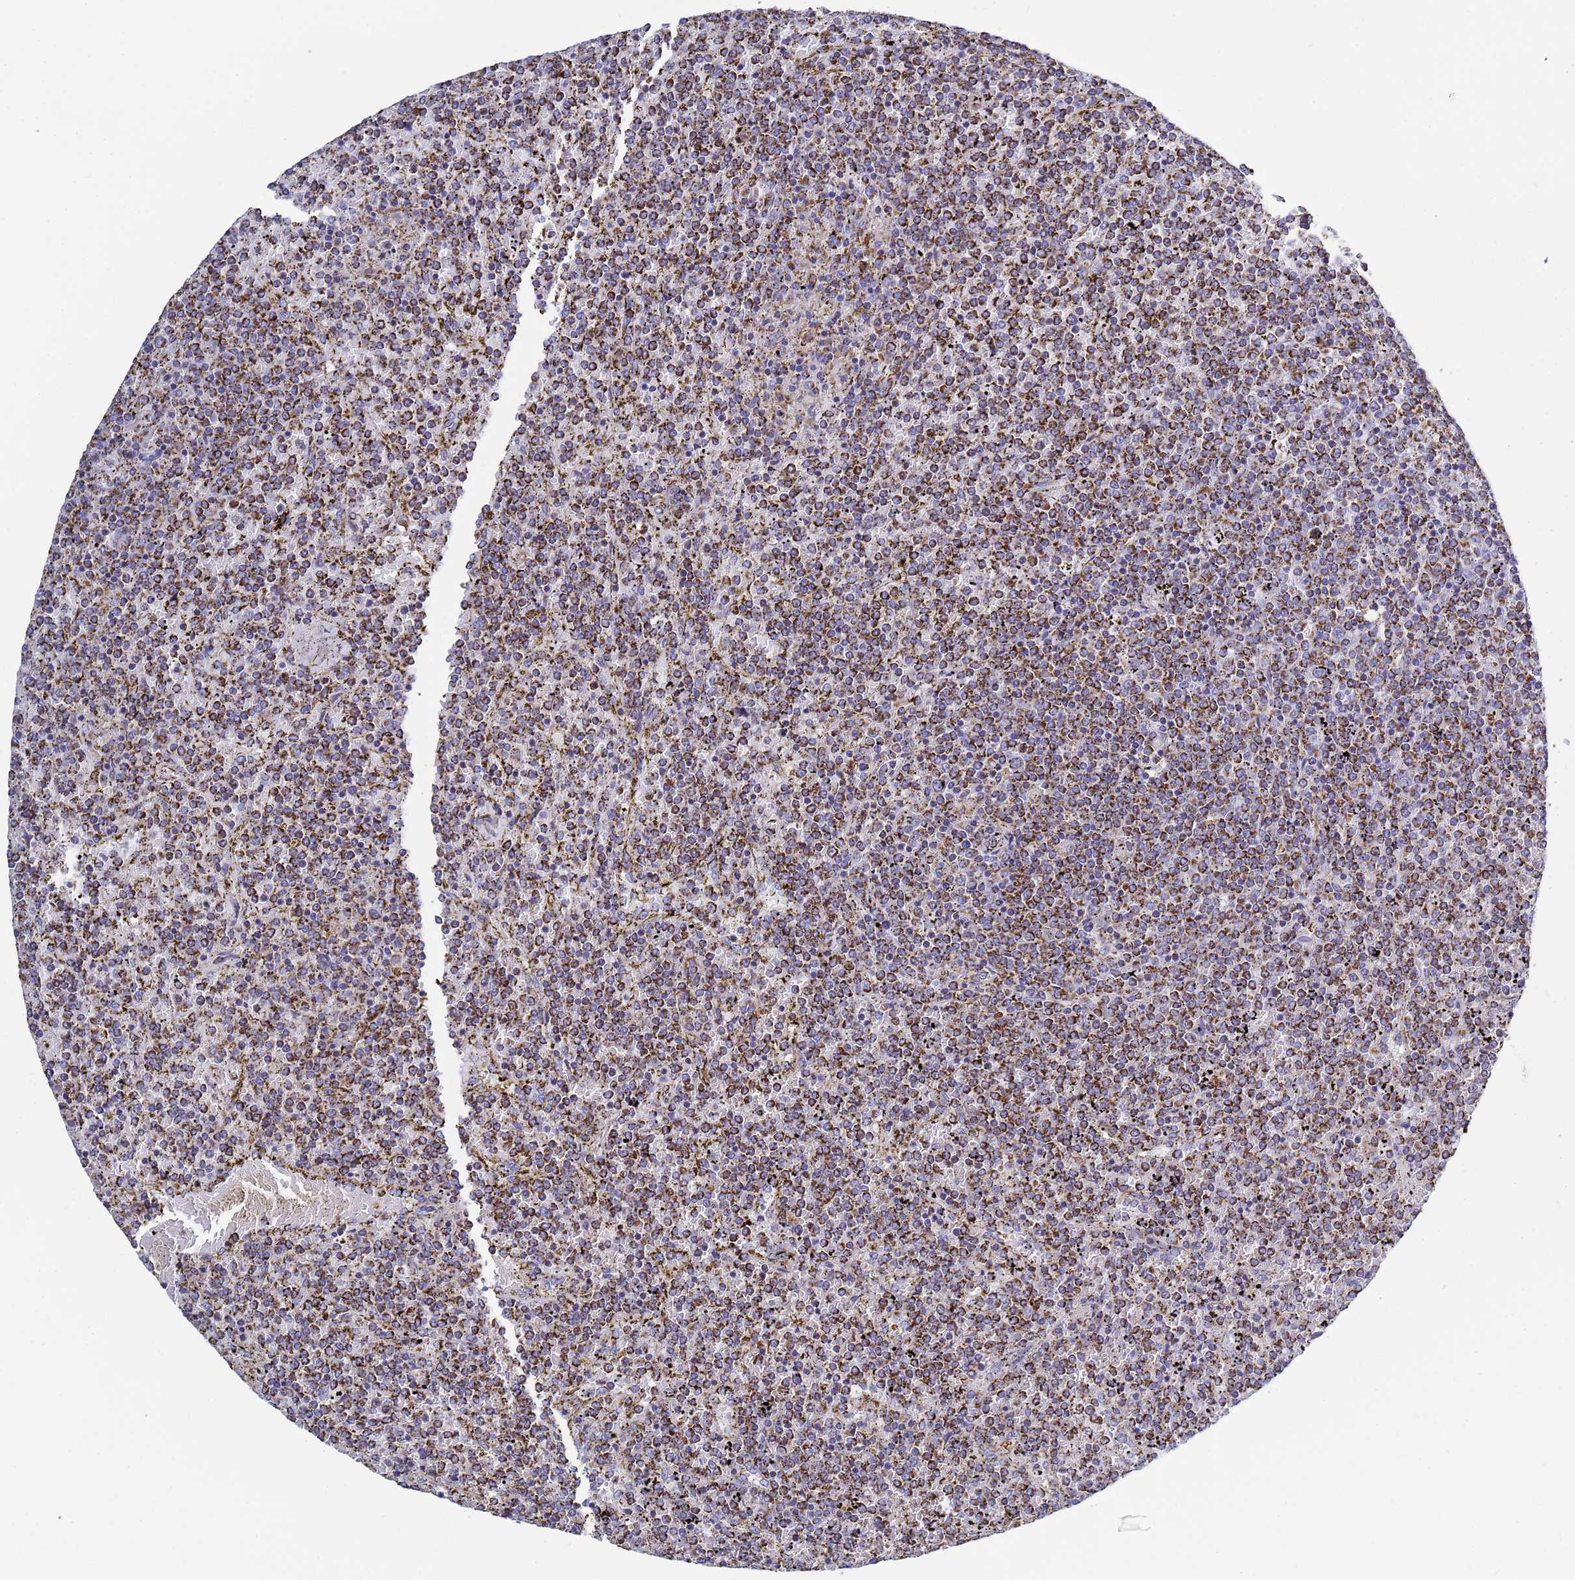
{"staining": {"intensity": "strong", "quantity": ">75%", "location": "cytoplasmic/membranous"}, "tissue": "lymphoma", "cell_type": "Tumor cells", "image_type": "cancer", "snomed": [{"axis": "morphology", "description": "Malignant lymphoma, non-Hodgkin's type, Low grade"}, {"axis": "topography", "description": "Spleen"}], "caption": "Malignant lymphoma, non-Hodgkin's type (low-grade) stained with immunohistochemistry demonstrates strong cytoplasmic/membranous expression in approximately >75% of tumor cells.", "gene": "COQ4", "patient": {"sex": "female", "age": 19}}